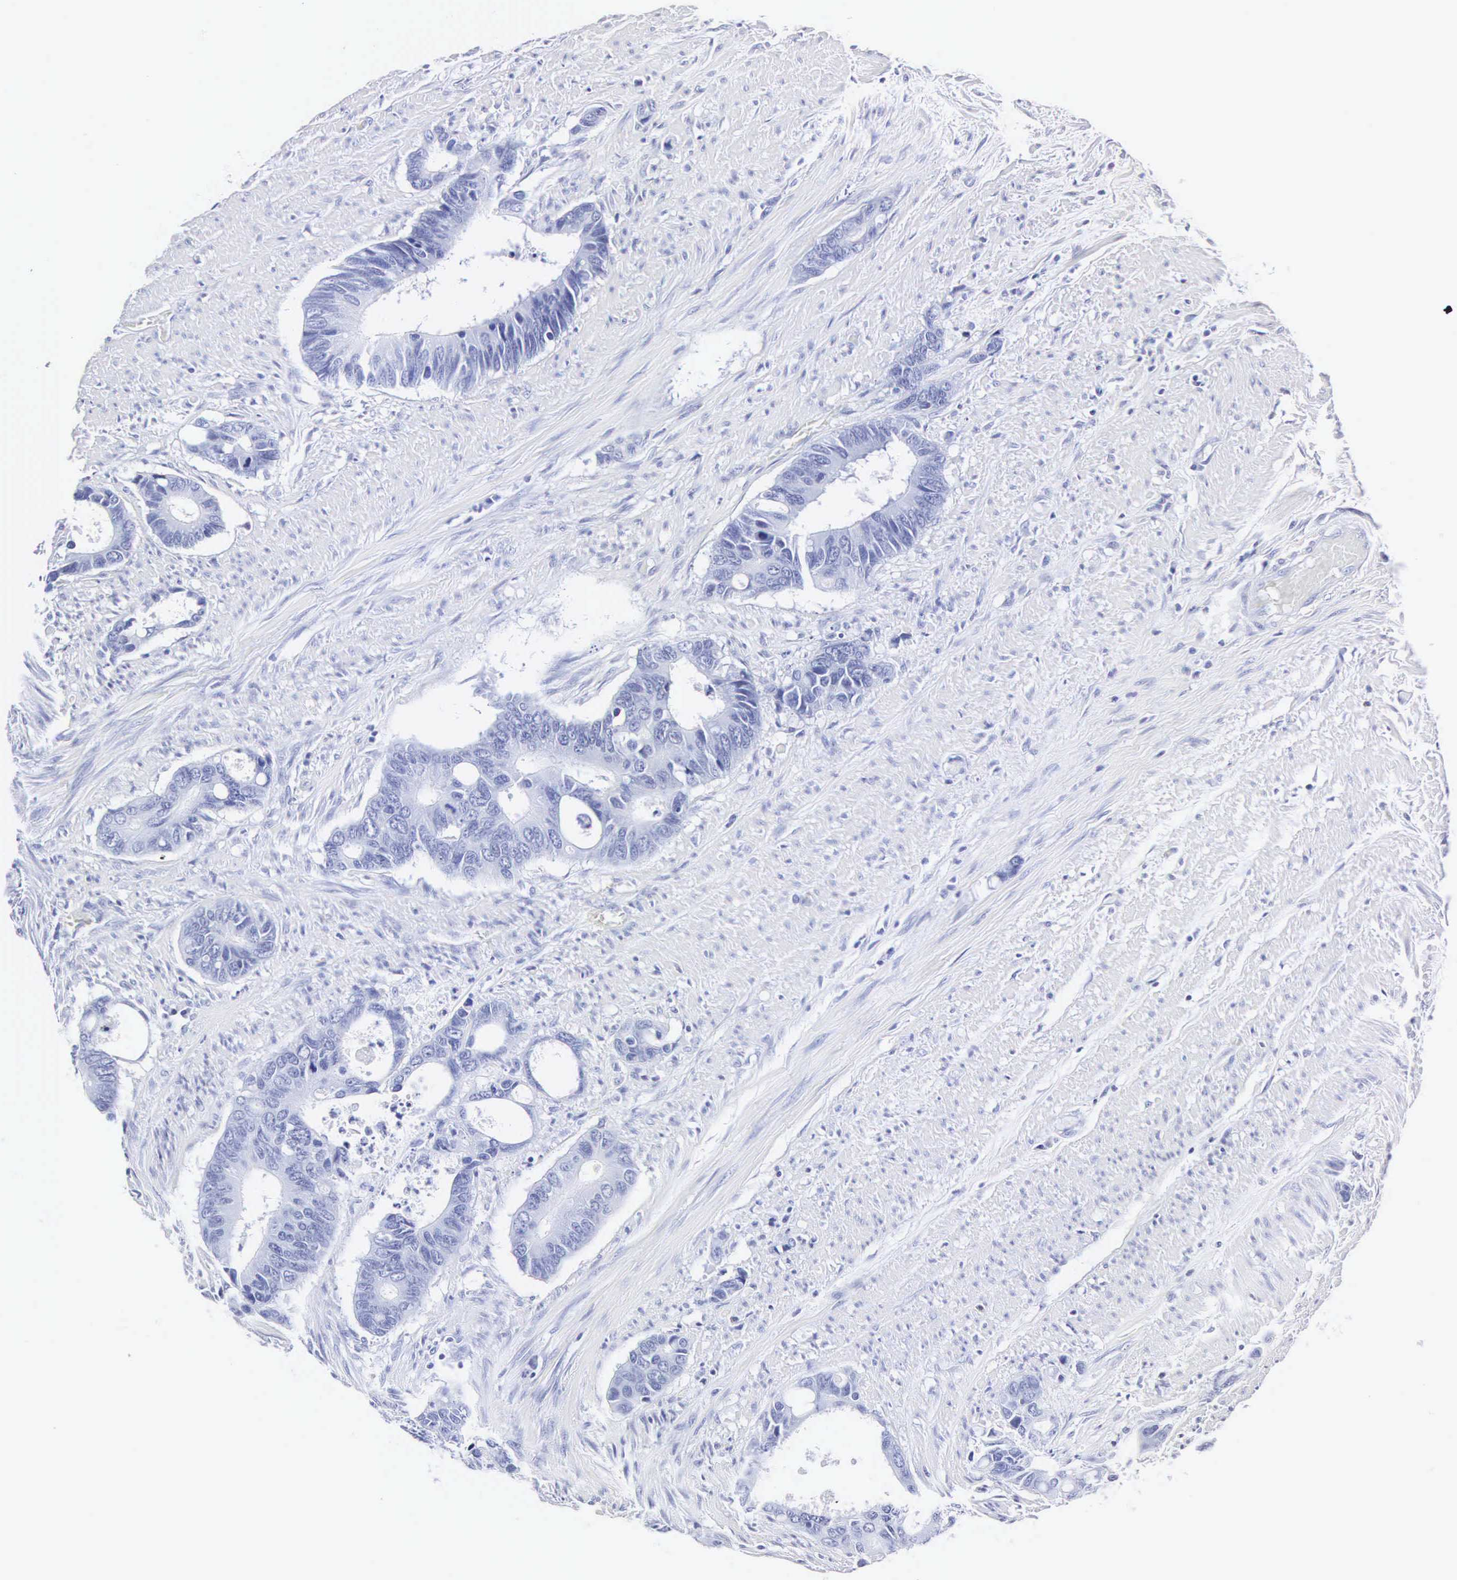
{"staining": {"intensity": "negative", "quantity": "none", "location": "none"}, "tissue": "colorectal cancer", "cell_type": "Tumor cells", "image_type": "cancer", "snomed": [{"axis": "morphology", "description": "Adenocarcinoma, NOS"}, {"axis": "topography", "description": "Colon"}], "caption": "Colorectal cancer (adenocarcinoma) stained for a protein using IHC shows no expression tumor cells.", "gene": "INS", "patient": {"sex": "male", "age": 49}}